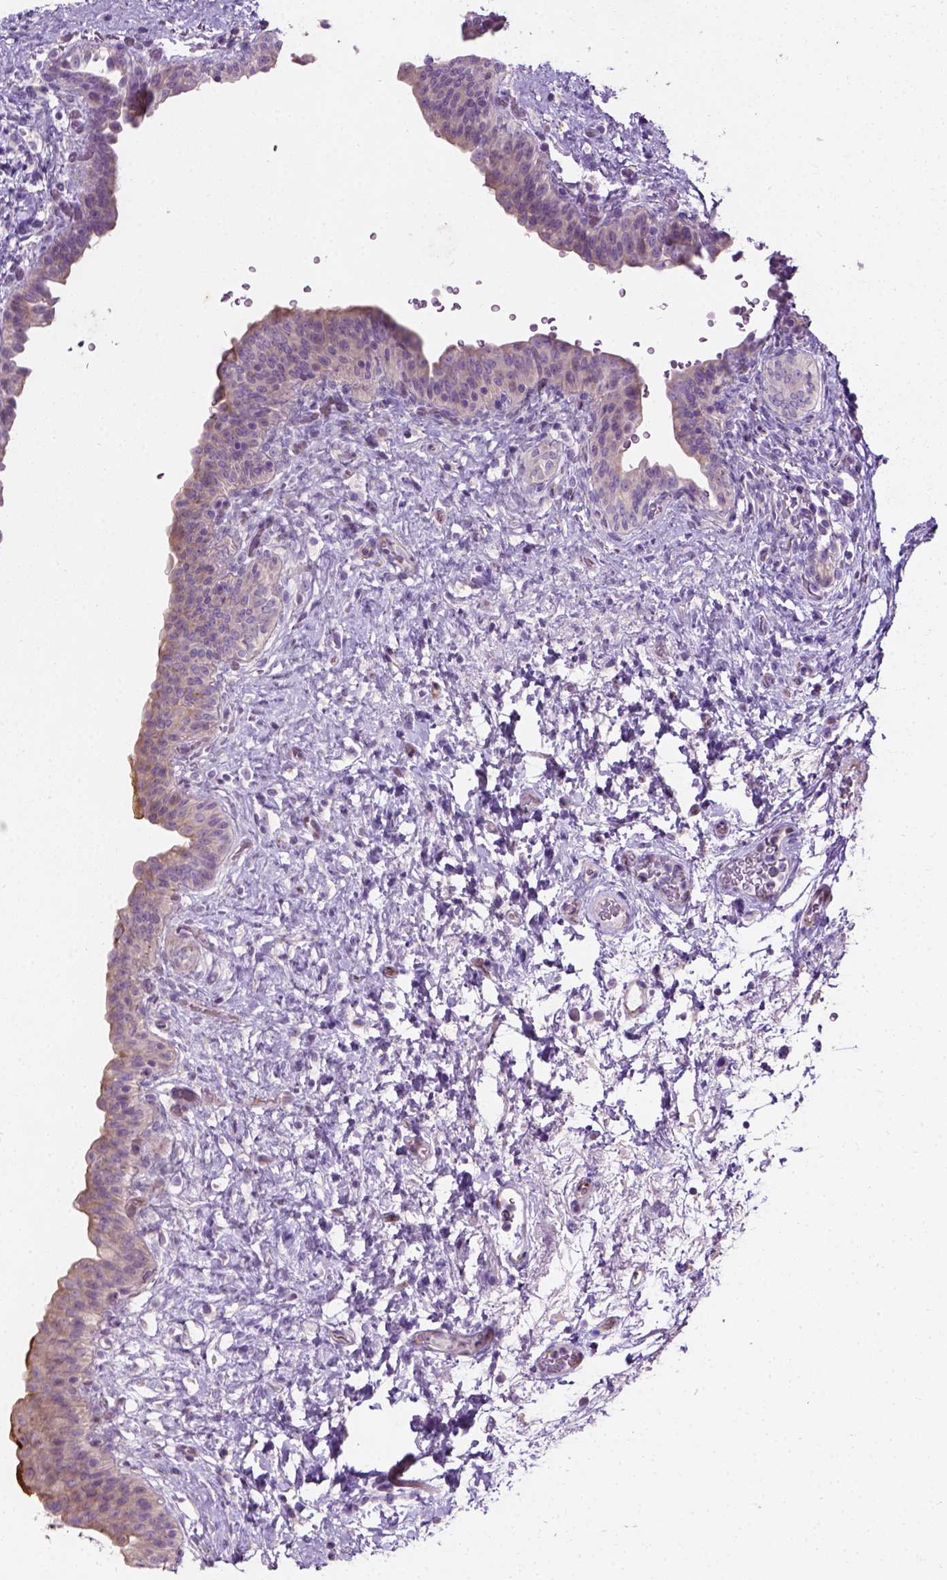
{"staining": {"intensity": "strong", "quantity": "<25%", "location": "cytoplasmic/membranous"}, "tissue": "urinary bladder", "cell_type": "Urothelial cells", "image_type": "normal", "snomed": [{"axis": "morphology", "description": "Normal tissue, NOS"}, {"axis": "topography", "description": "Urinary bladder"}], "caption": "DAB immunohistochemical staining of normal human urinary bladder displays strong cytoplasmic/membranous protein expression in about <25% of urothelial cells. (Brightfield microscopy of DAB IHC at high magnification).", "gene": "PKP3", "patient": {"sex": "male", "age": 69}}